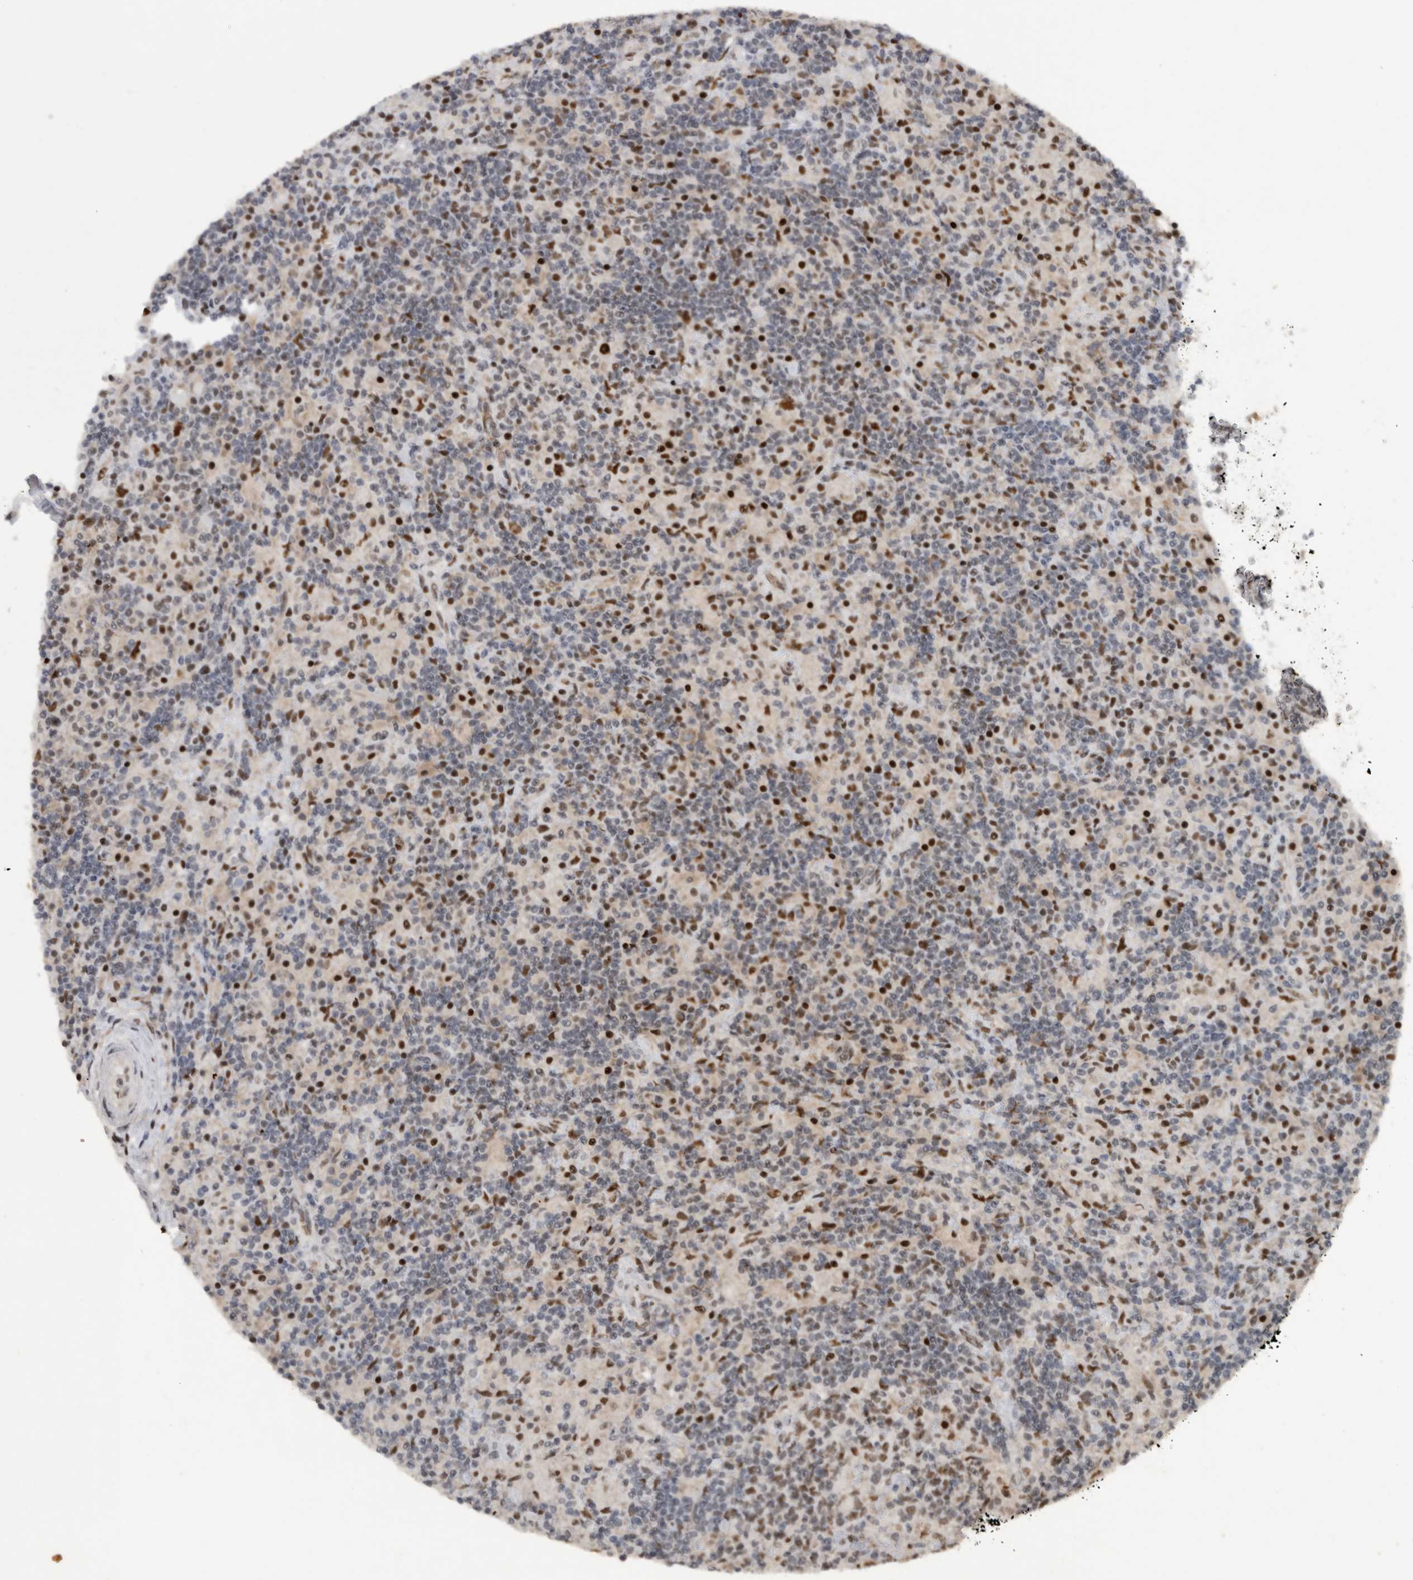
{"staining": {"intensity": "strong", "quantity": ">75%", "location": "nuclear"}, "tissue": "lymphoma", "cell_type": "Tumor cells", "image_type": "cancer", "snomed": [{"axis": "morphology", "description": "Hodgkin's disease, NOS"}, {"axis": "topography", "description": "Lymph node"}], "caption": "A high amount of strong nuclear staining is present in approximately >75% of tumor cells in lymphoma tissue.", "gene": "PPP1R10", "patient": {"sex": "male", "age": 70}}